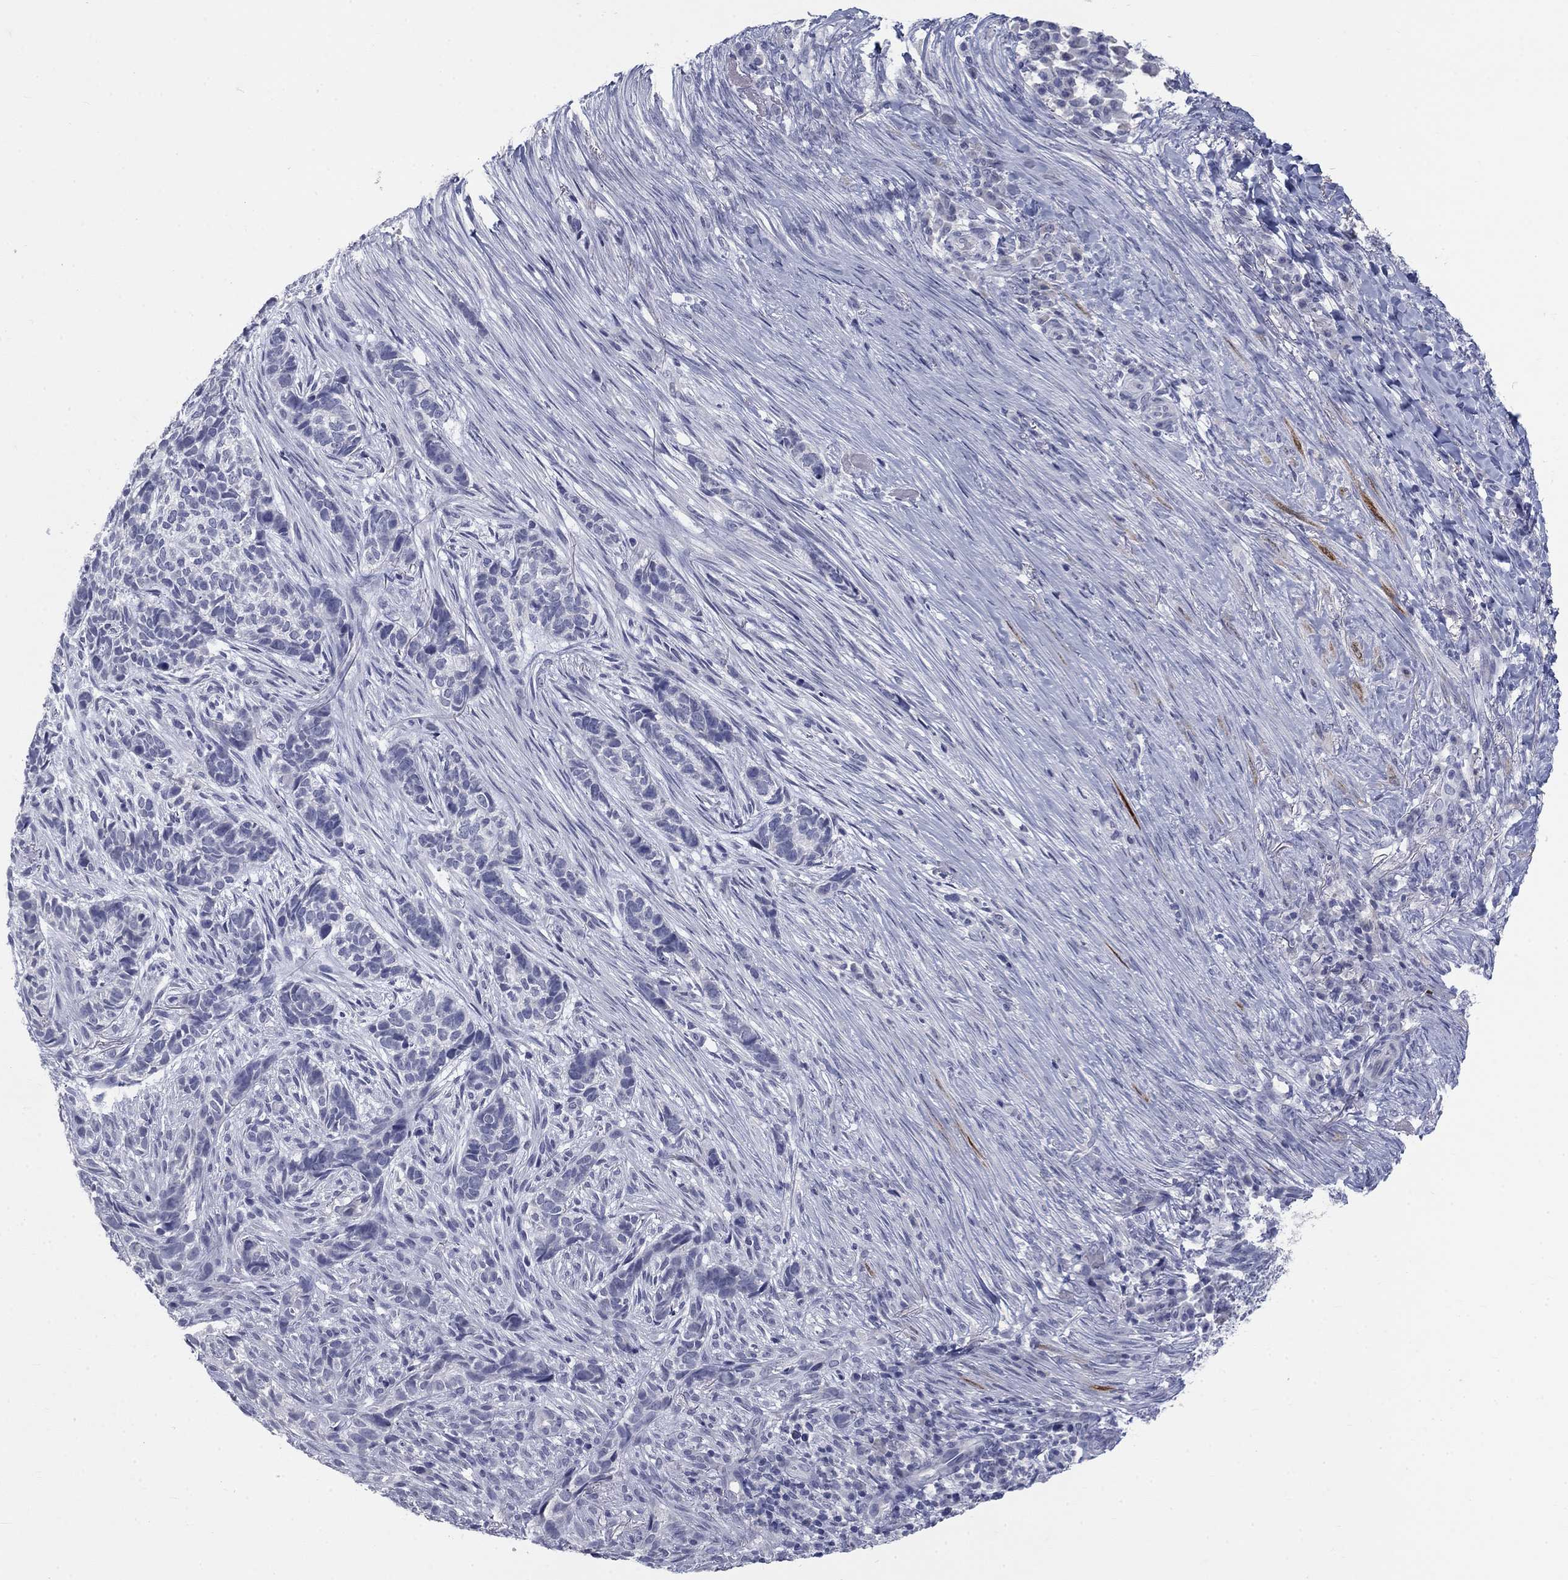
{"staining": {"intensity": "negative", "quantity": "none", "location": "none"}, "tissue": "skin cancer", "cell_type": "Tumor cells", "image_type": "cancer", "snomed": [{"axis": "morphology", "description": "Basal cell carcinoma"}, {"axis": "topography", "description": "Skin"}], "caption": "Basal cell carcinoma (skin) was stained to show a protein in brown. There is no significant positivity in tumor cells.", "gene": "ELAVL4", "patient": {"sex": "female", "age": 69}}